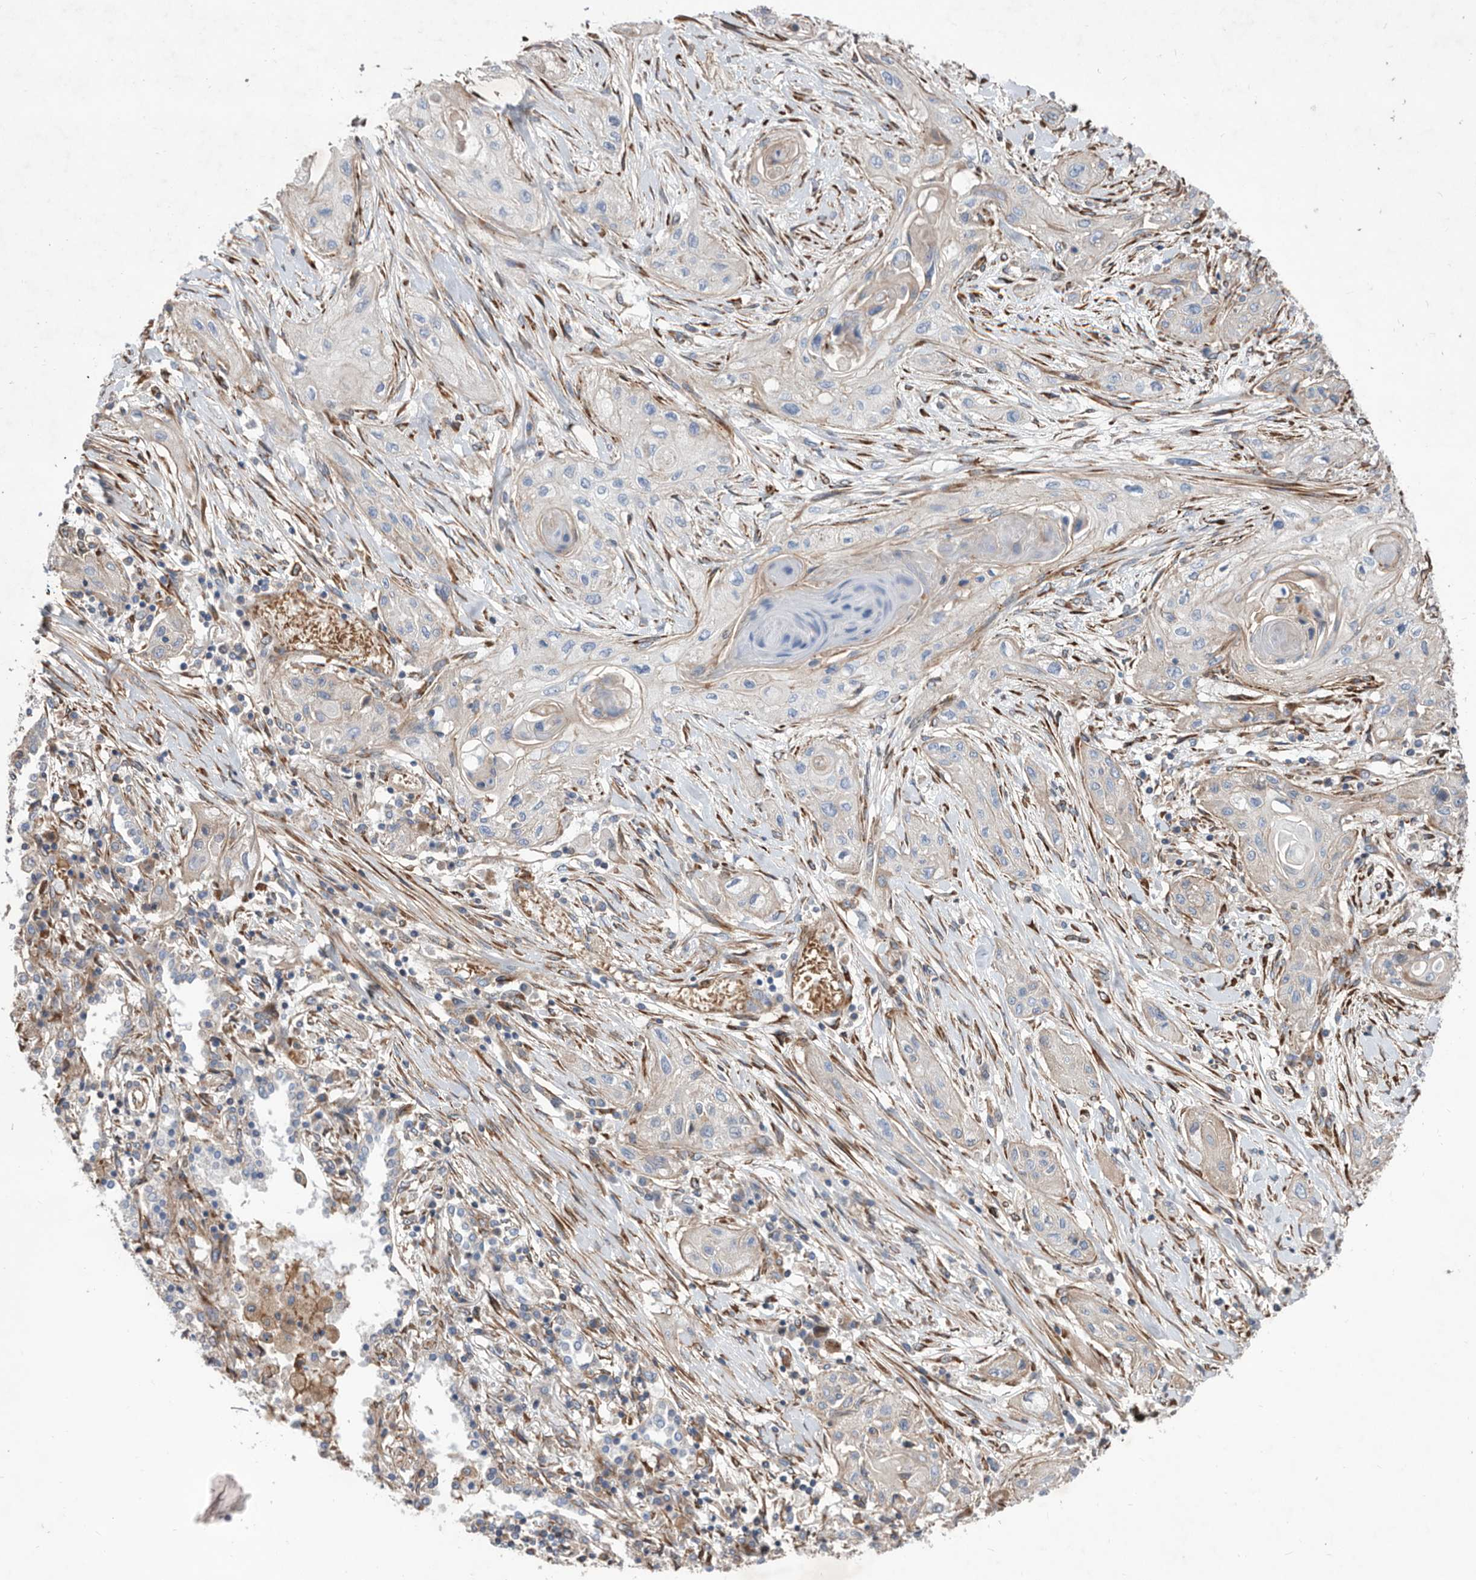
{"staining": {"intensity": "weak", "quantity": "<25%", "location": "cytoplasmic/membranous"}, "tissue": "lung cancer", "cell_type": "Tumor cells", "image_type": "cancer", "snomed": [{"axis": "morphology", "description": "Squamous cell carcinoma, NOS"}, {"axis": "topography", "description": "Lung"}], "caption": "Tumor cells are negative for brown protein staining in lung cancer.", "gene": "ATP13A3", "patient": {"sex": "female", "age": 47}}